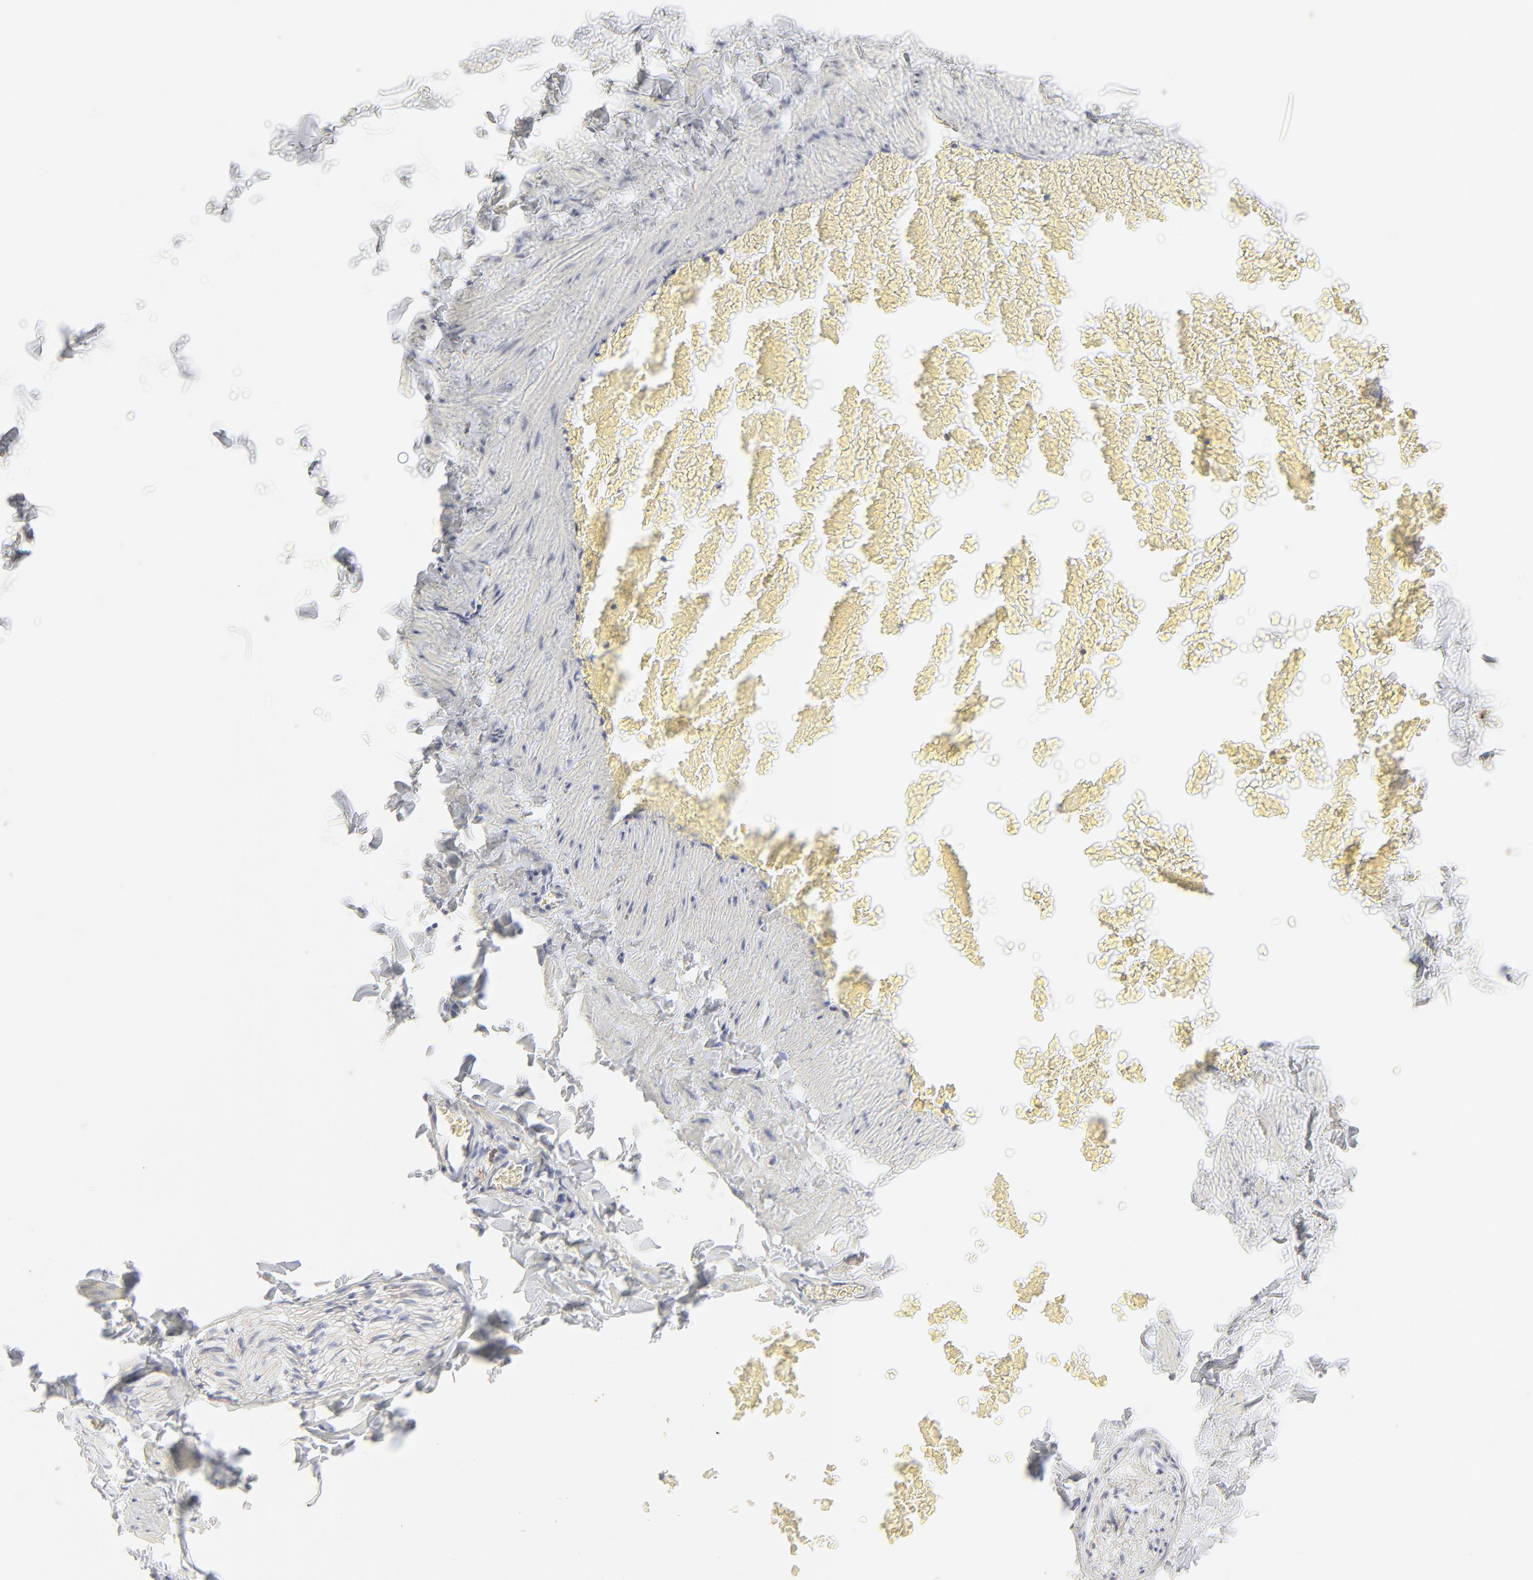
{"staining": {"intensity": "negative", "quantity": "none", "location": "none"}, "tissue": "adipose tissue", "cell_type": "Adipocytes", "image_type": "normal", "snomed": [{"axis": "morphology", "description": "Normal tissue, NOS"}, {"axis": "topography", "description": "Vascular tissue"}], "caption": "Unremarkable adipose tissue was stained to show a protein in brown. There is no significant positivity in adipocytes.", "gene": "CCR7", "patient": {"sex": "male", "age": 41}}